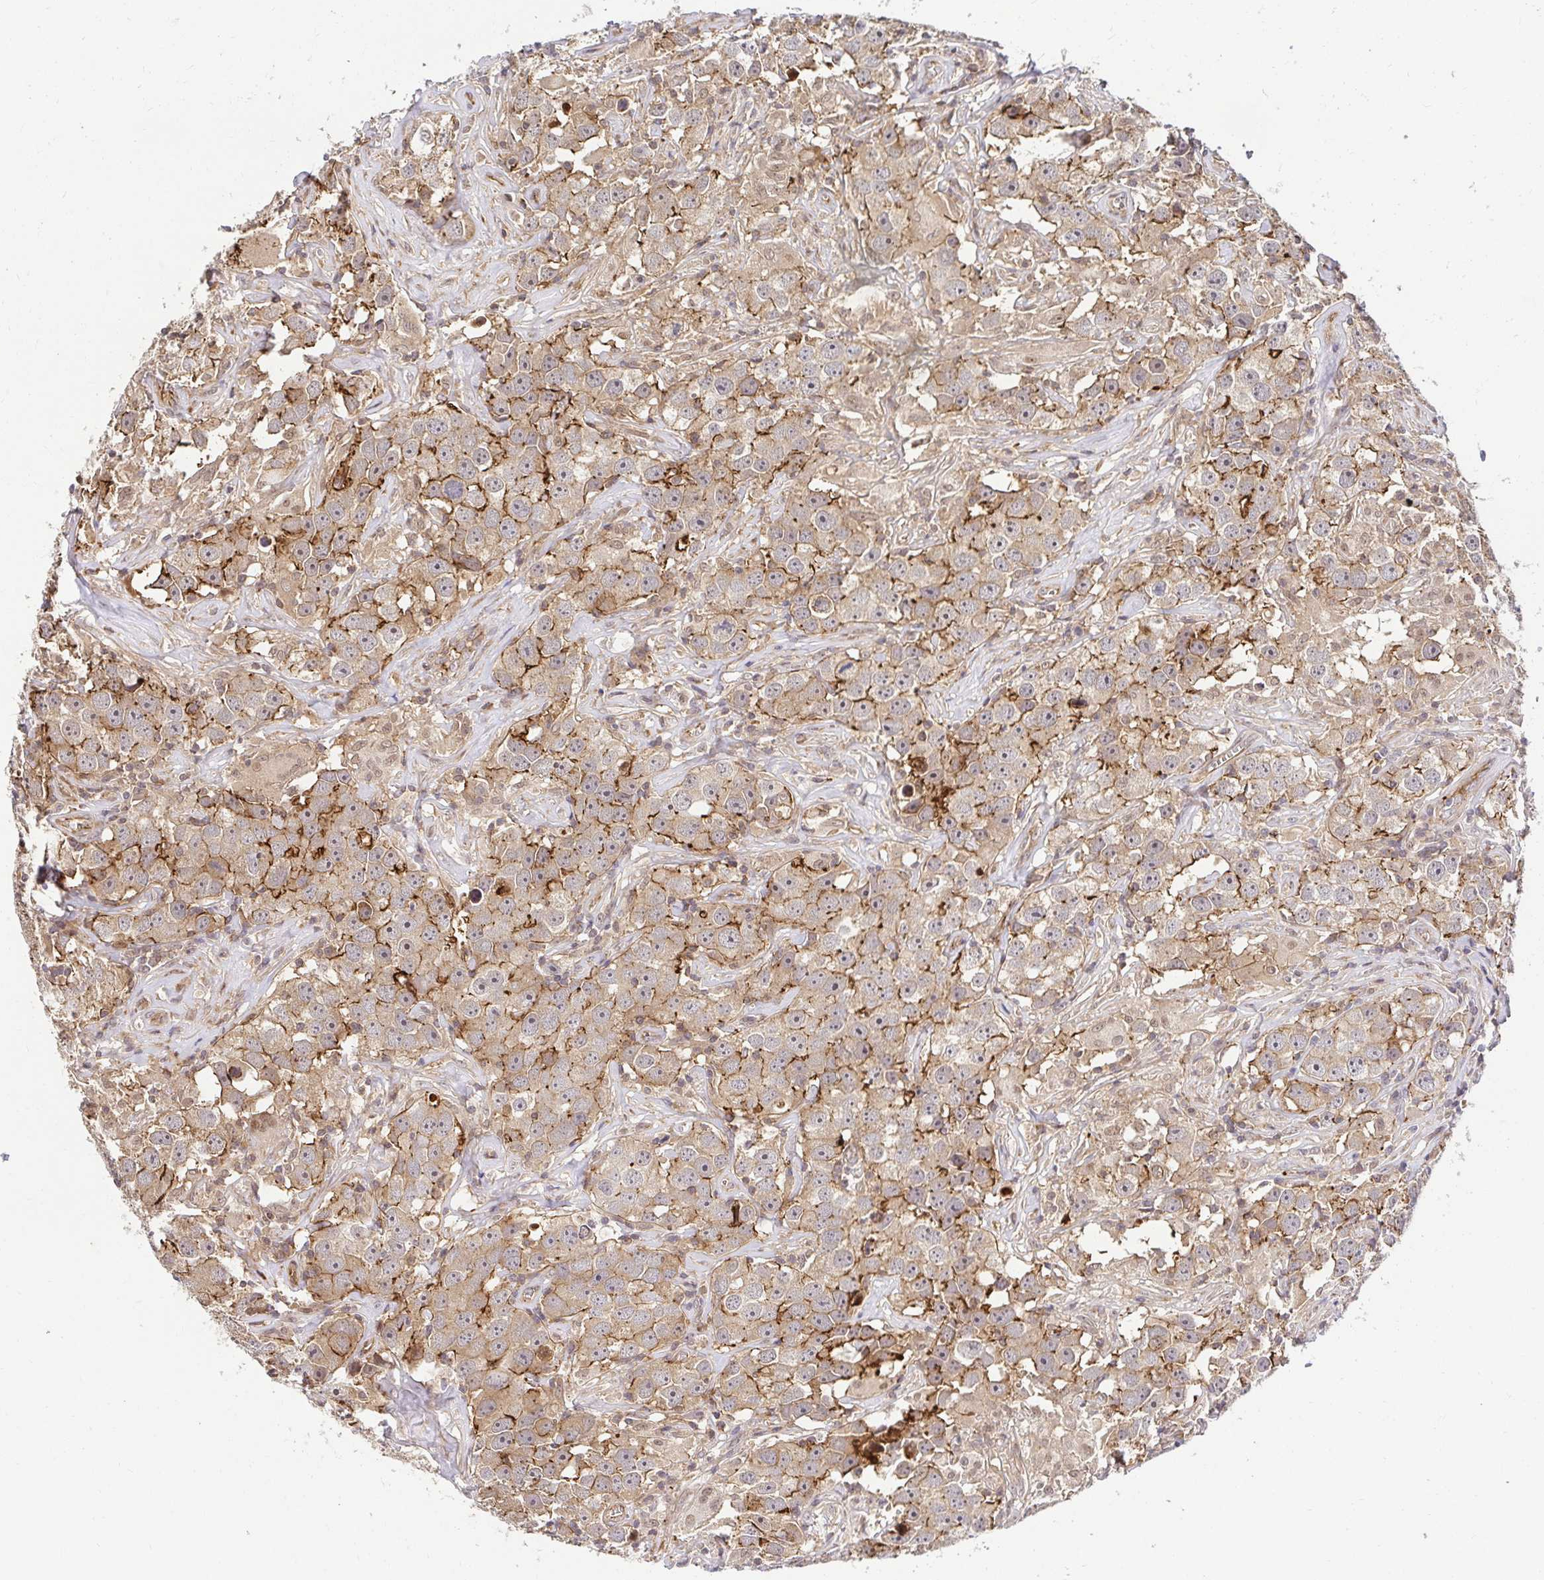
{"staining": {"intensity": "moderate", "quantity": "<25%", "location": "cytoplasmic/membranous"}, "tissue": "testis cancer", "cell_type": "Tumor cells", "image_type": "cancer", "snomed": [{"axis": "morphology", "description": "Seminoma, NOS"}, {"axis": "topography", "description": "Testis"}], "caption": "Testis cancer (seminoma) stained with DAB (3,3'-diaminobenzidine) IHC displays low levels of moderate cytoplasmic/membranous positivity in approximately <25% of tumor cells. (brown staining indicates protein expression, while blue staining denotes nuclei).", "gene": "PSMA4", "patient": {"sex": "male", "age": 49}}